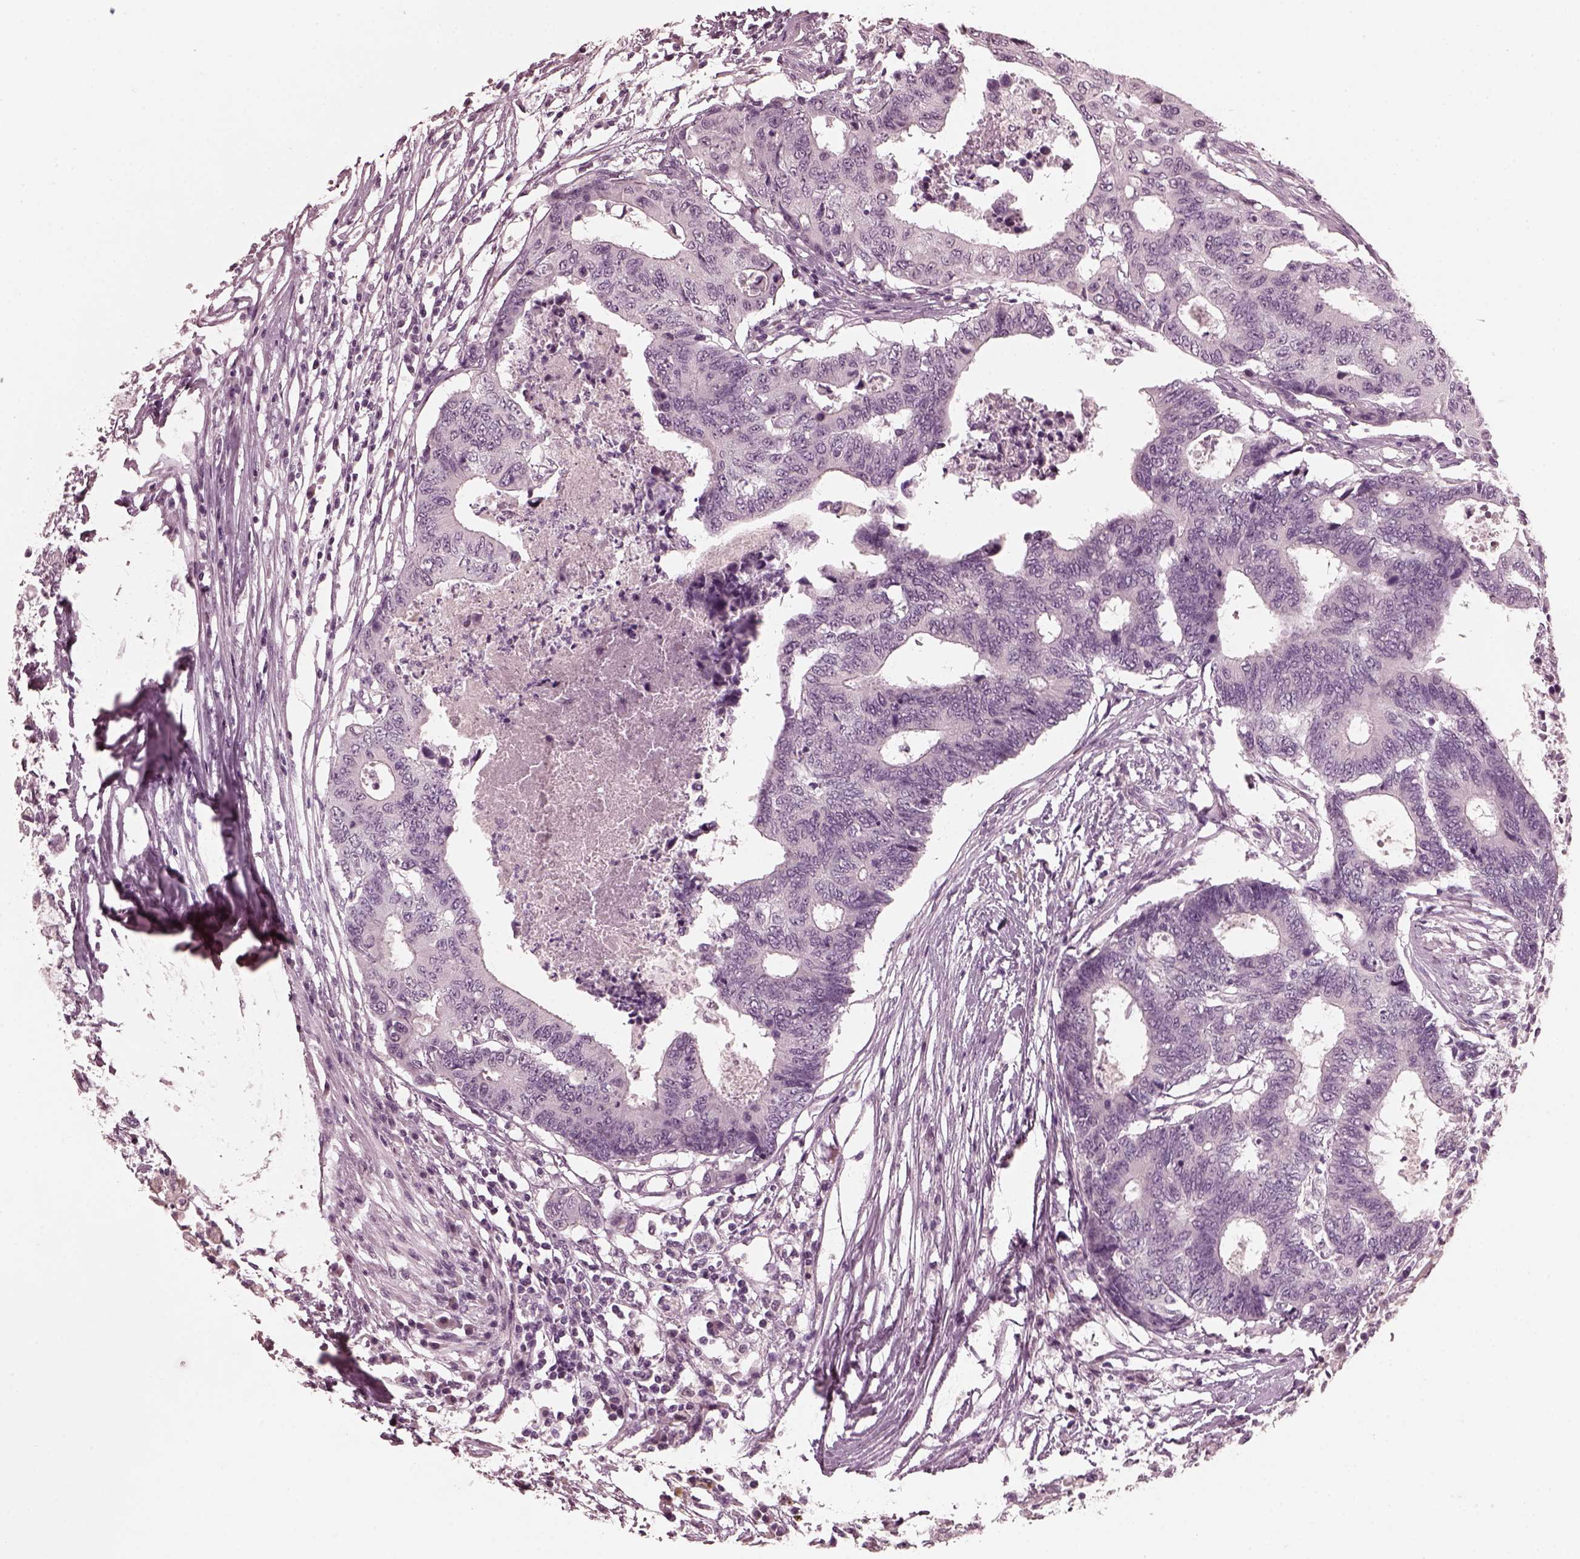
{"staining": {"intensity": "negative", "quantity": "none", "location": "none"}, "tissue": "colorectal cancer", "cell_type": "Tumor cells", "image_type": "cancer", "snomed": [{"axis": "morphology", "description": "Adenocarcinoma, NOS"}, {"axis": "topography", "description": "Colon"}], "caption": "High magnification brightfield microscopy of colorectal adenocarcinoma stained with DAB (brown) and counterstained with hematoxylin (blue): tumor cells show no significant staining. (Stains: DAB immunohistochemistry (IHC) with hematoxylin counter stain, Microscopy: brightfield microscopy at high magnification).", "gene": "CGA", "patient": {"sex": "female", "age": 48}}